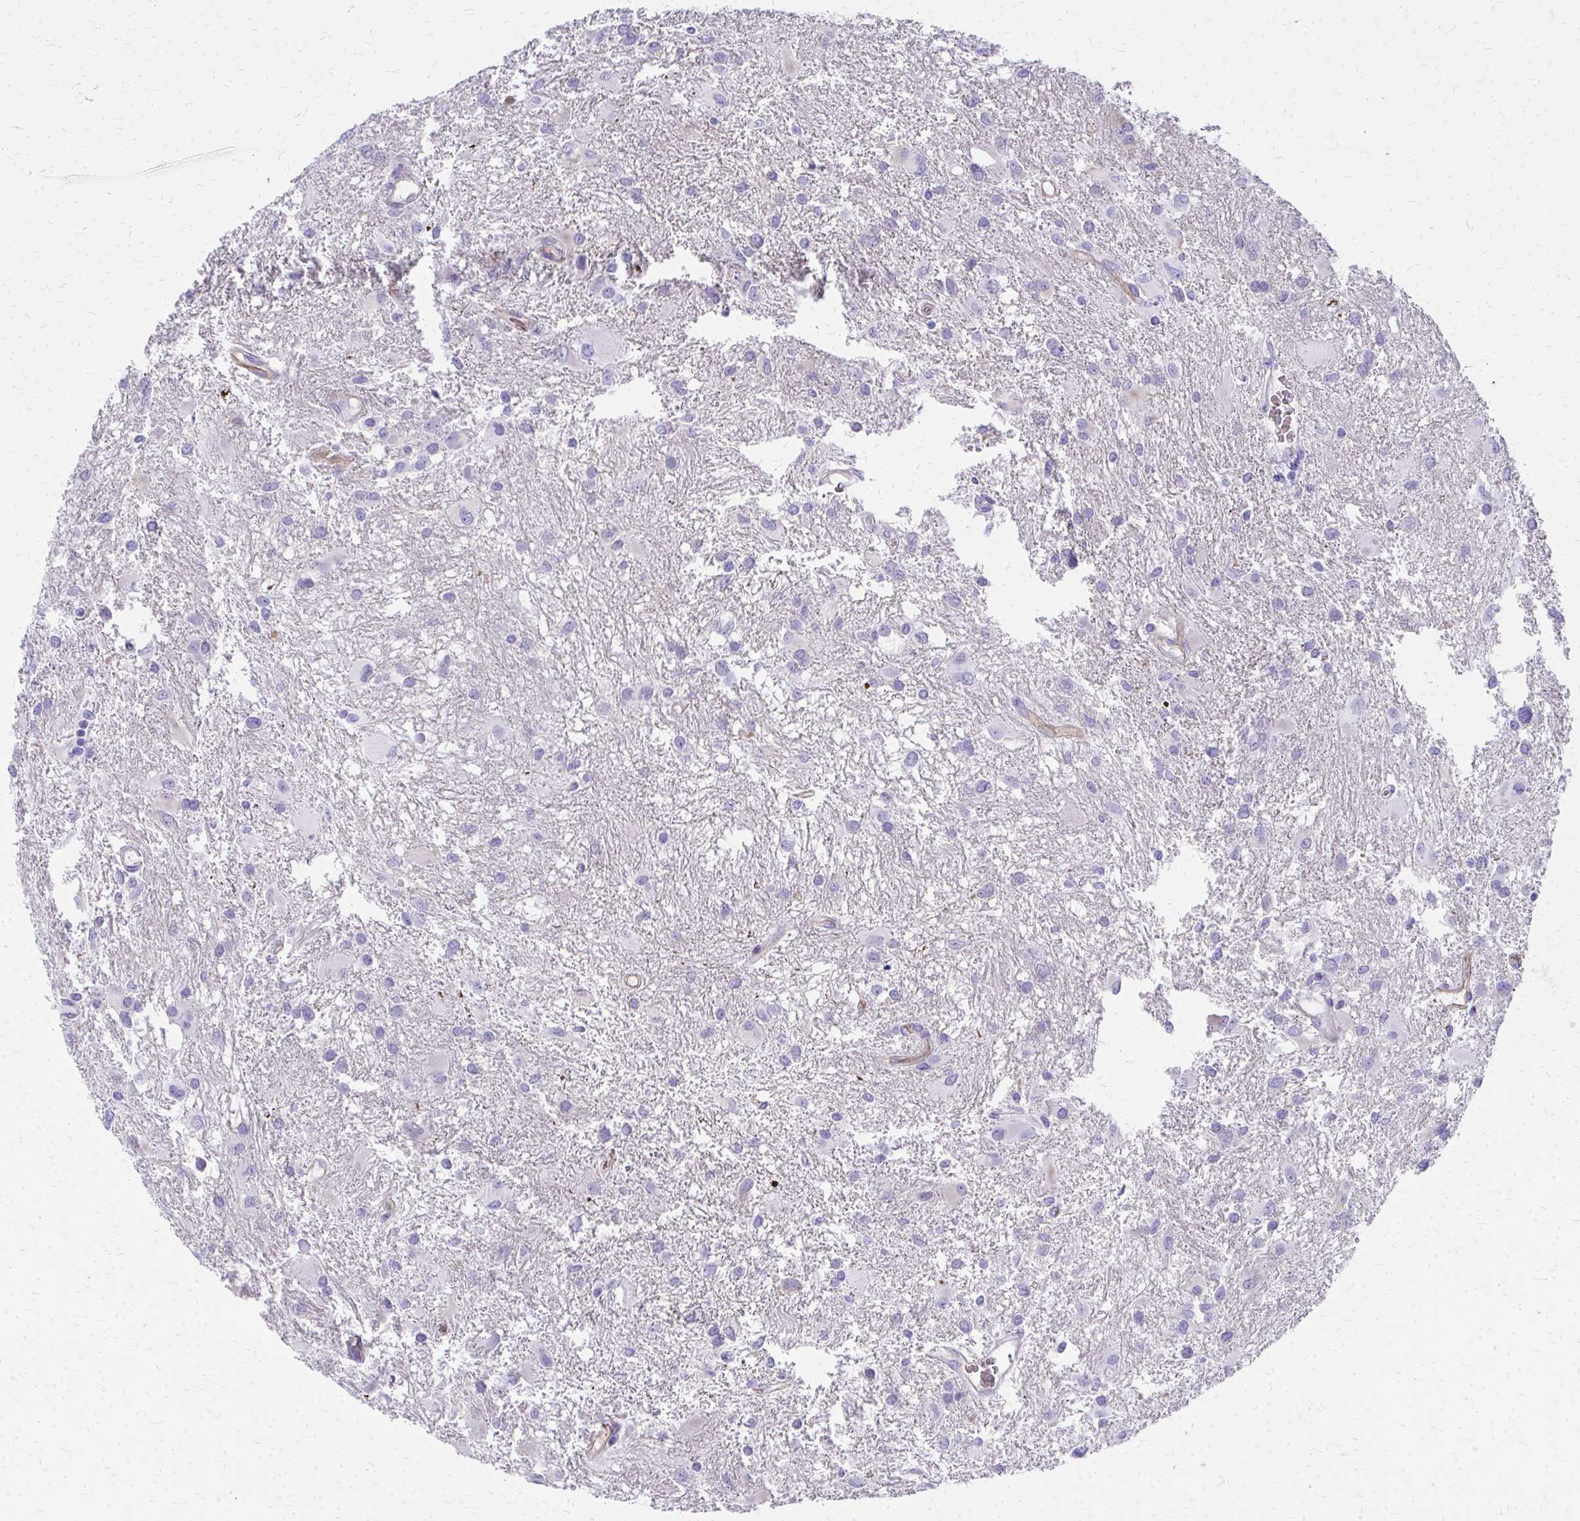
{"staining": {"intensity": "negative", "quantity": "none", "location": "none"}, "tissue": "glioma", "cell_type": "Tumor cells", "image_type": "cancer", "snomed": [{"axis": "morphology", "description": "Glioma, malignant, High grade"}, {"axis": "topography", "description": "Brain"}], "caption": "DAB immunohistochemical staining of glioma shows no significant positivity in tumor cells. The staining was performed using DAB (3,3'-diaminobenzidine) to visualize the protein expression in brown, while the nuclei were stained in blue with hematoxylin (Magnification: 20x).", "gene": "TPSG1", "patient": {"sex": "male", "age": 53}}